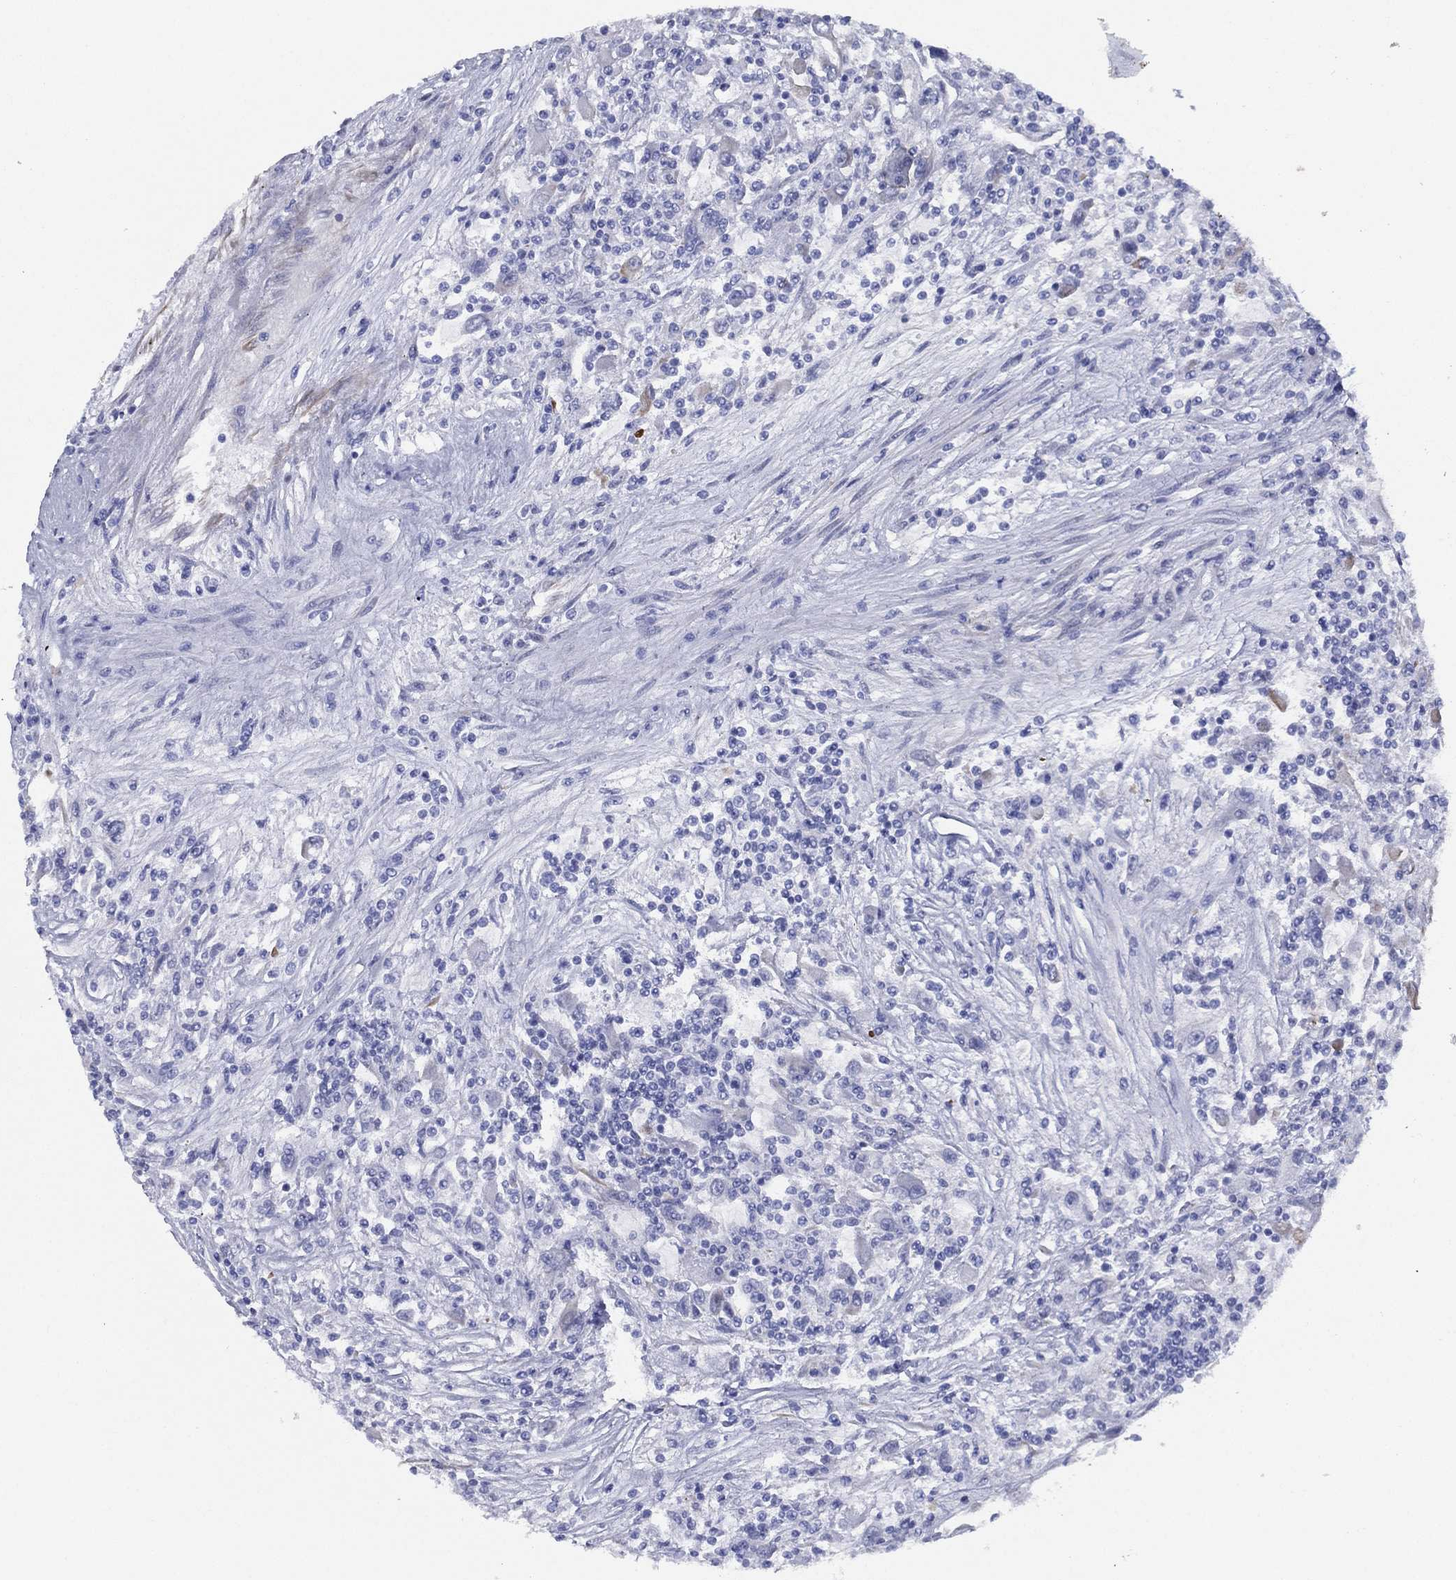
{"staining": {"intensity": "negative", "quantity": "none", "location": "none"}, "tissue": "renal cancer", "cell_type": "Tumor cells", "image_type": "cancer", "snomed": [{"axis": "morphology", "description": "Adenocarcinoma, NOS"}, {"axis": "topography", "description": "Kidney"}], "caption": "Renal cancer (adenocarcinoma) was stained to show a protein in brown. There is no significant positivity in tumor cells.", "gene": "MAS1", "patient": {"sex": "female", "age": 67}}